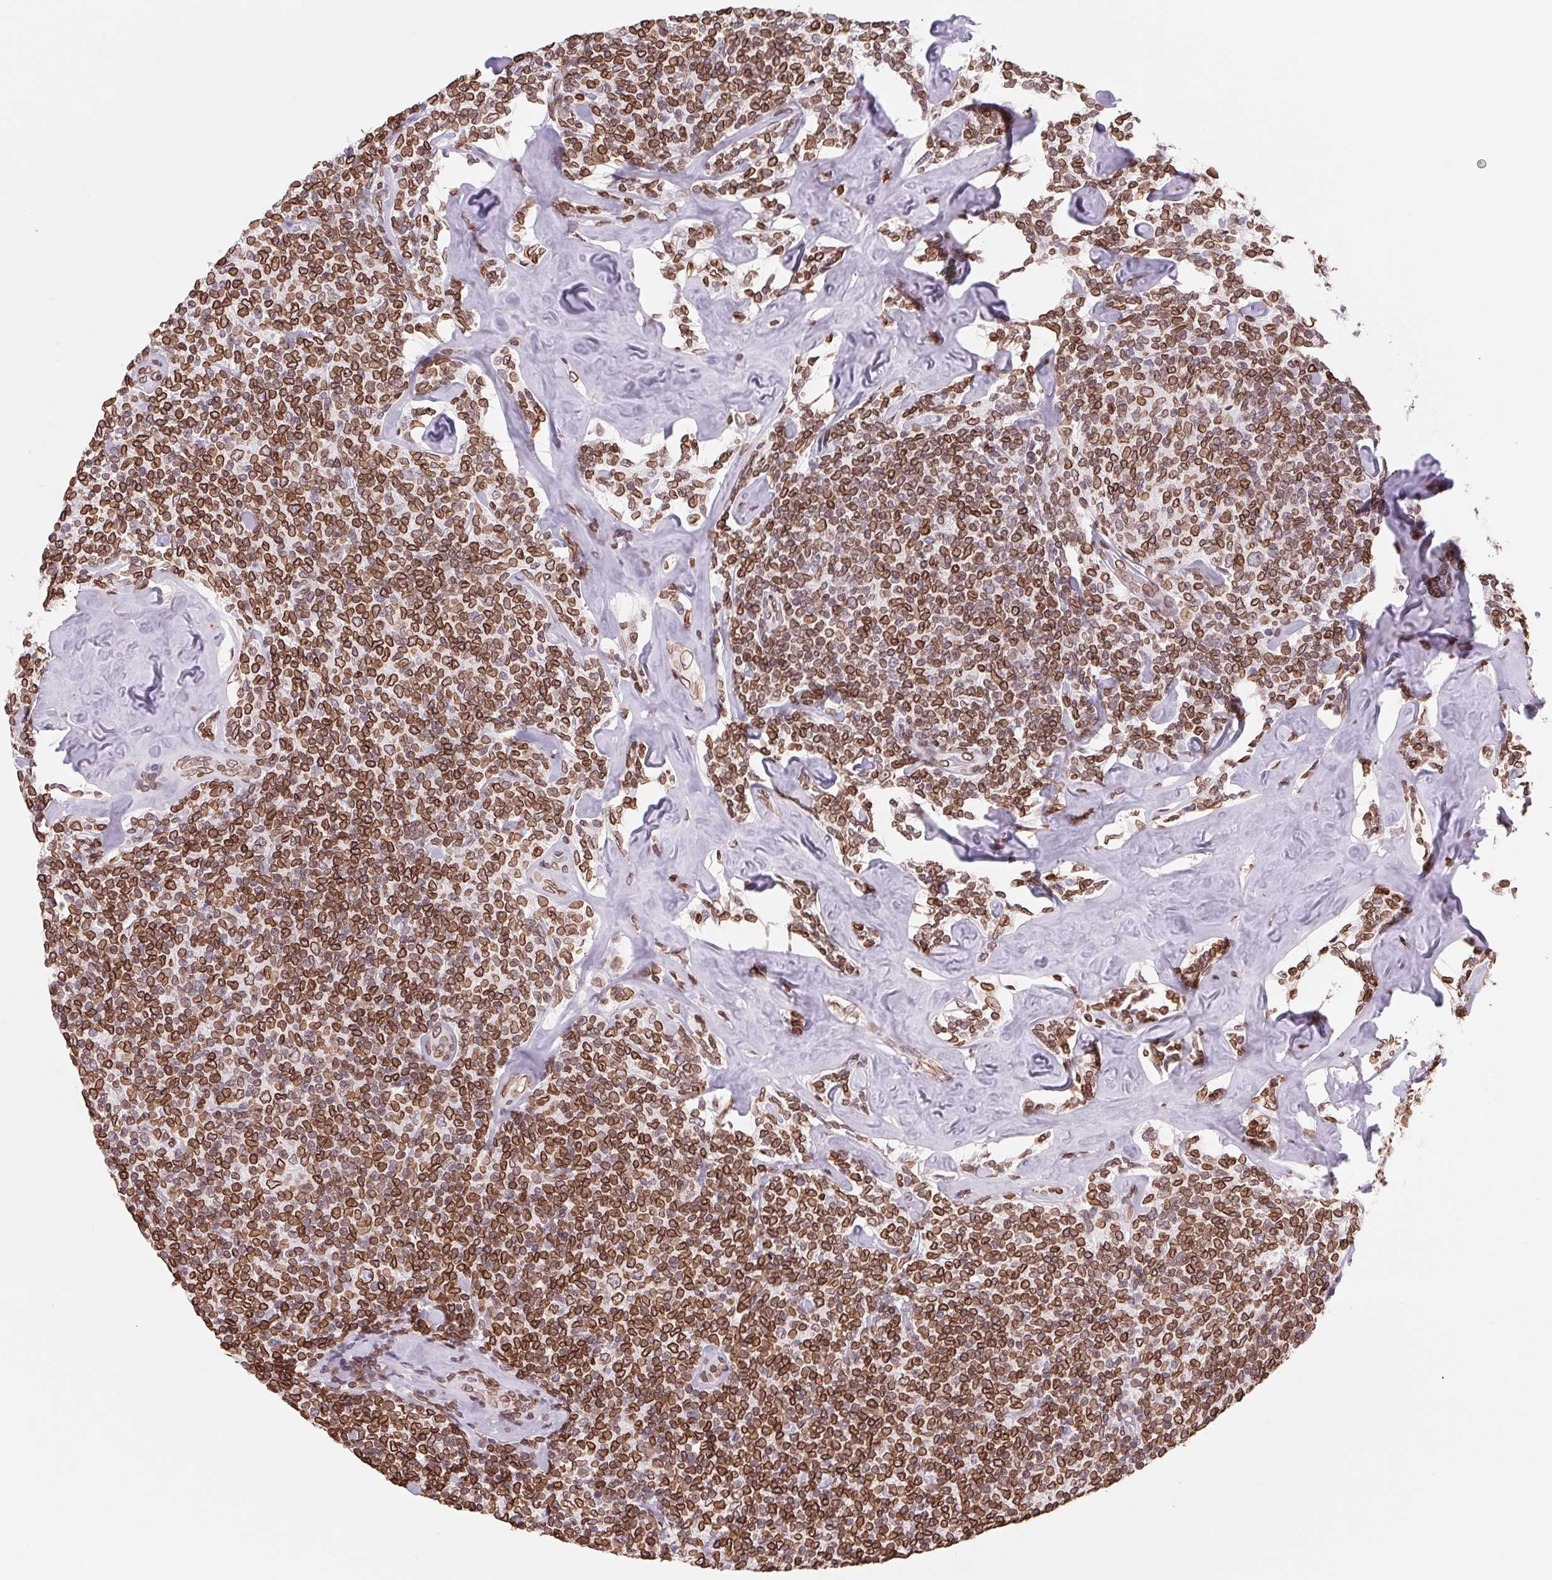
{"staining": {"intensity": "strong", "quantity": ">75%", "location": "cytoplasmic/membranous,nuclear"}, "tissue": "lymphoma", "cell_type": "Tumor cells", "image_type": "cancer", "snomed": [{"axis": "morphology", "description": "Malignant lymphoma, non-Hodgkin's type, Low grade"}, {"axis": "topography", "description": "Lymph node"}], "caption": "IHC histopathology image of neoplastic tissue: lymphoma stained using IHC demonstrates high levels of strong protein expression localized specifically in the cytoplasmic/membranous and nuclear of tumor cells, appearing as a cytoplasmic/membranous and nuclear brown color.", "gene": "LMNB2", "patient": {"sex": "female", "age": 56}}